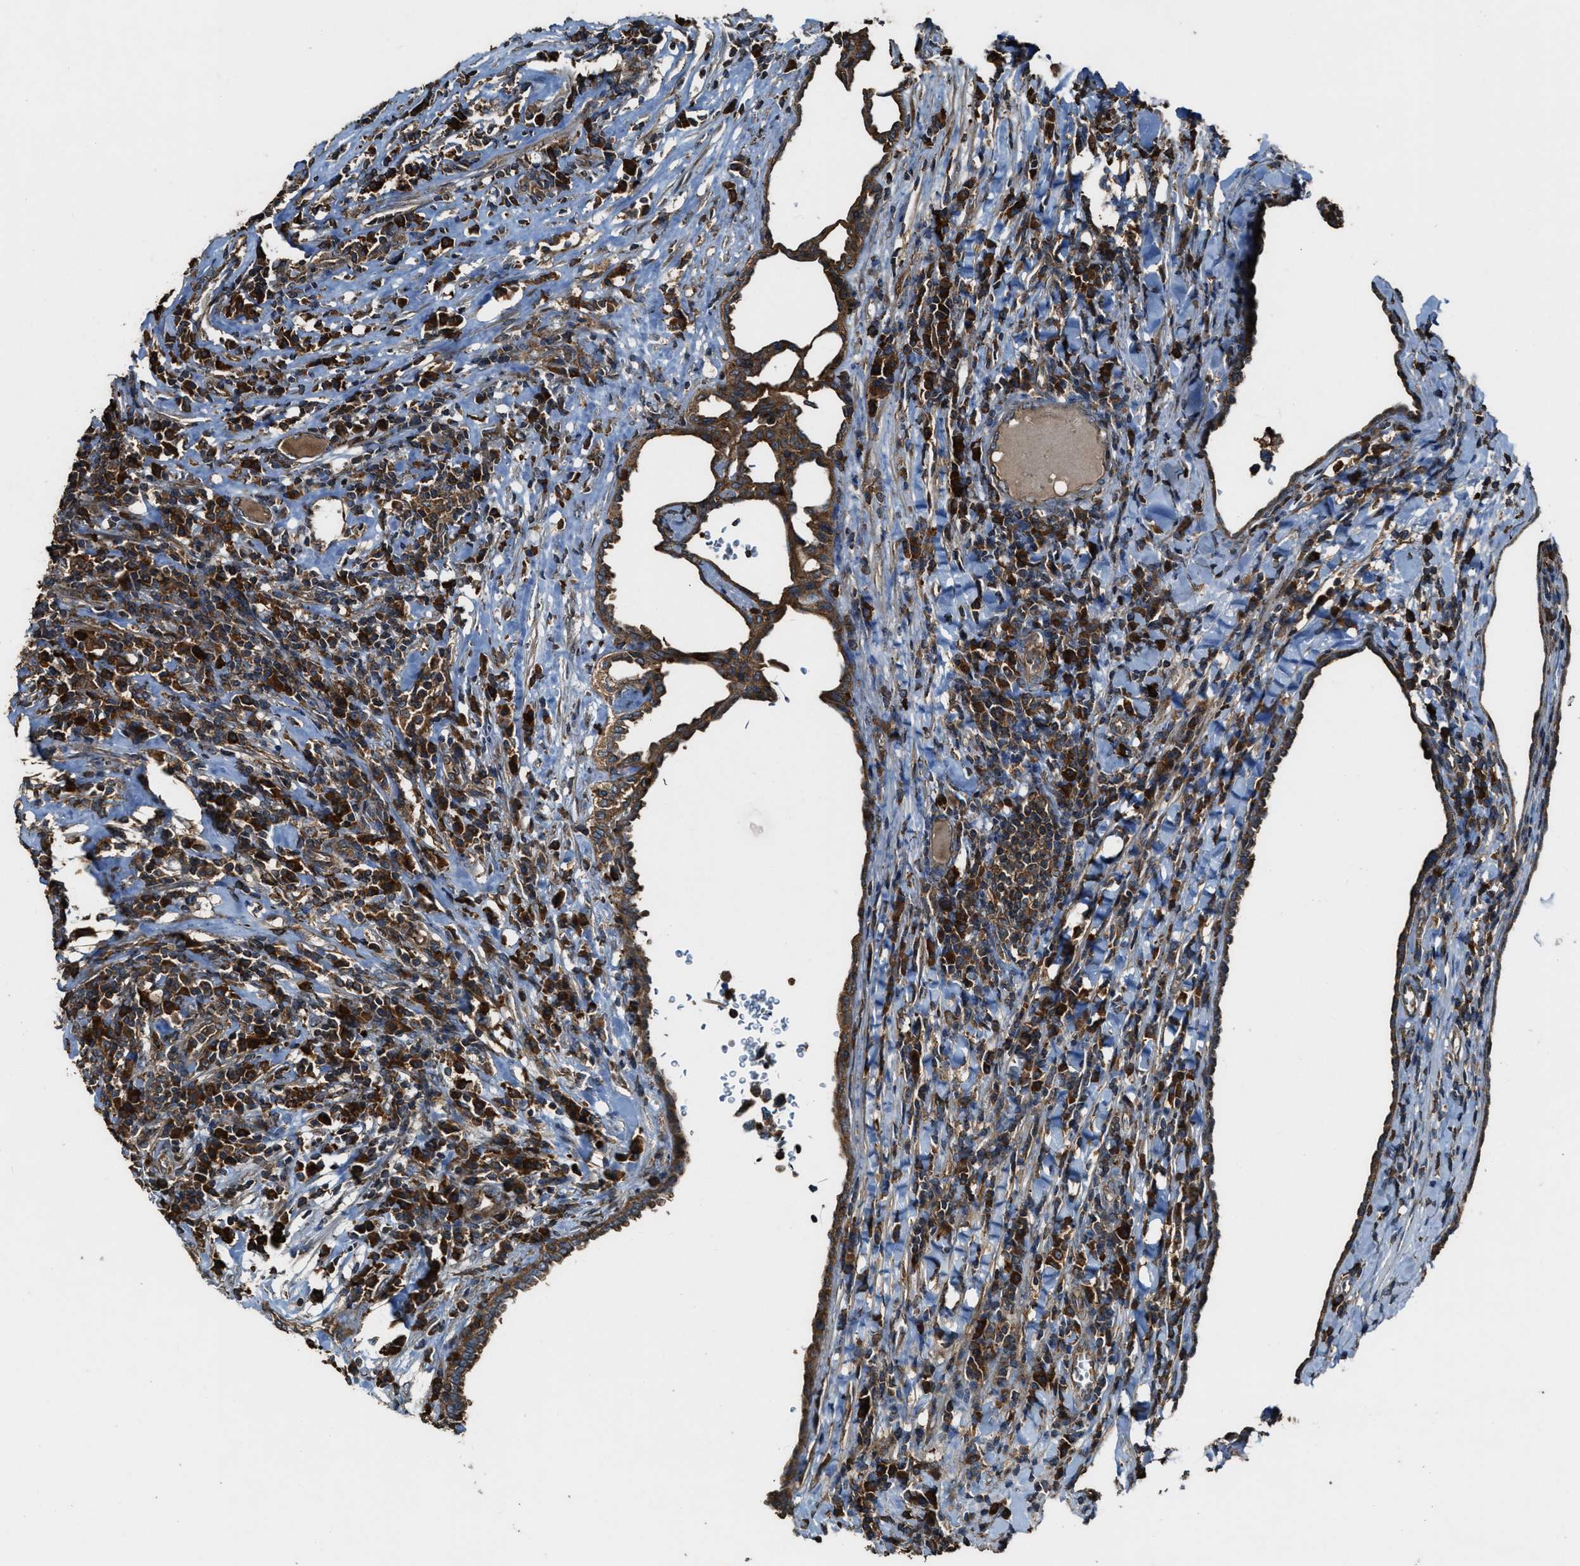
{"staining": {"intensity": "moderate", "quantity": ">75%", "location": "cytoplasmic/membranous"}, "tissue": "testis cancer", "cell_type": "Tumor cells", "image_type": "cancer", "snomed": [{"axis": "morphology", "description": "Normal tissue, NOS"}, {"axis": "morphology", "description": "Seminoma, NOS"}, {"axis": "topography", "description": "Testis"}], "caption": "Testis cancer (seminoma) tissue shows moderate cytoplasmic/membranous staining in approximately >75% of tumor cells, visualized by immunohistochemistry. (DAB (3,3'-diaminobenzidine) = brown stain, brightfield microscopy at high magnification).", "gene": "MAP3K8", "patient": {"sex": "male", "age": 43}}